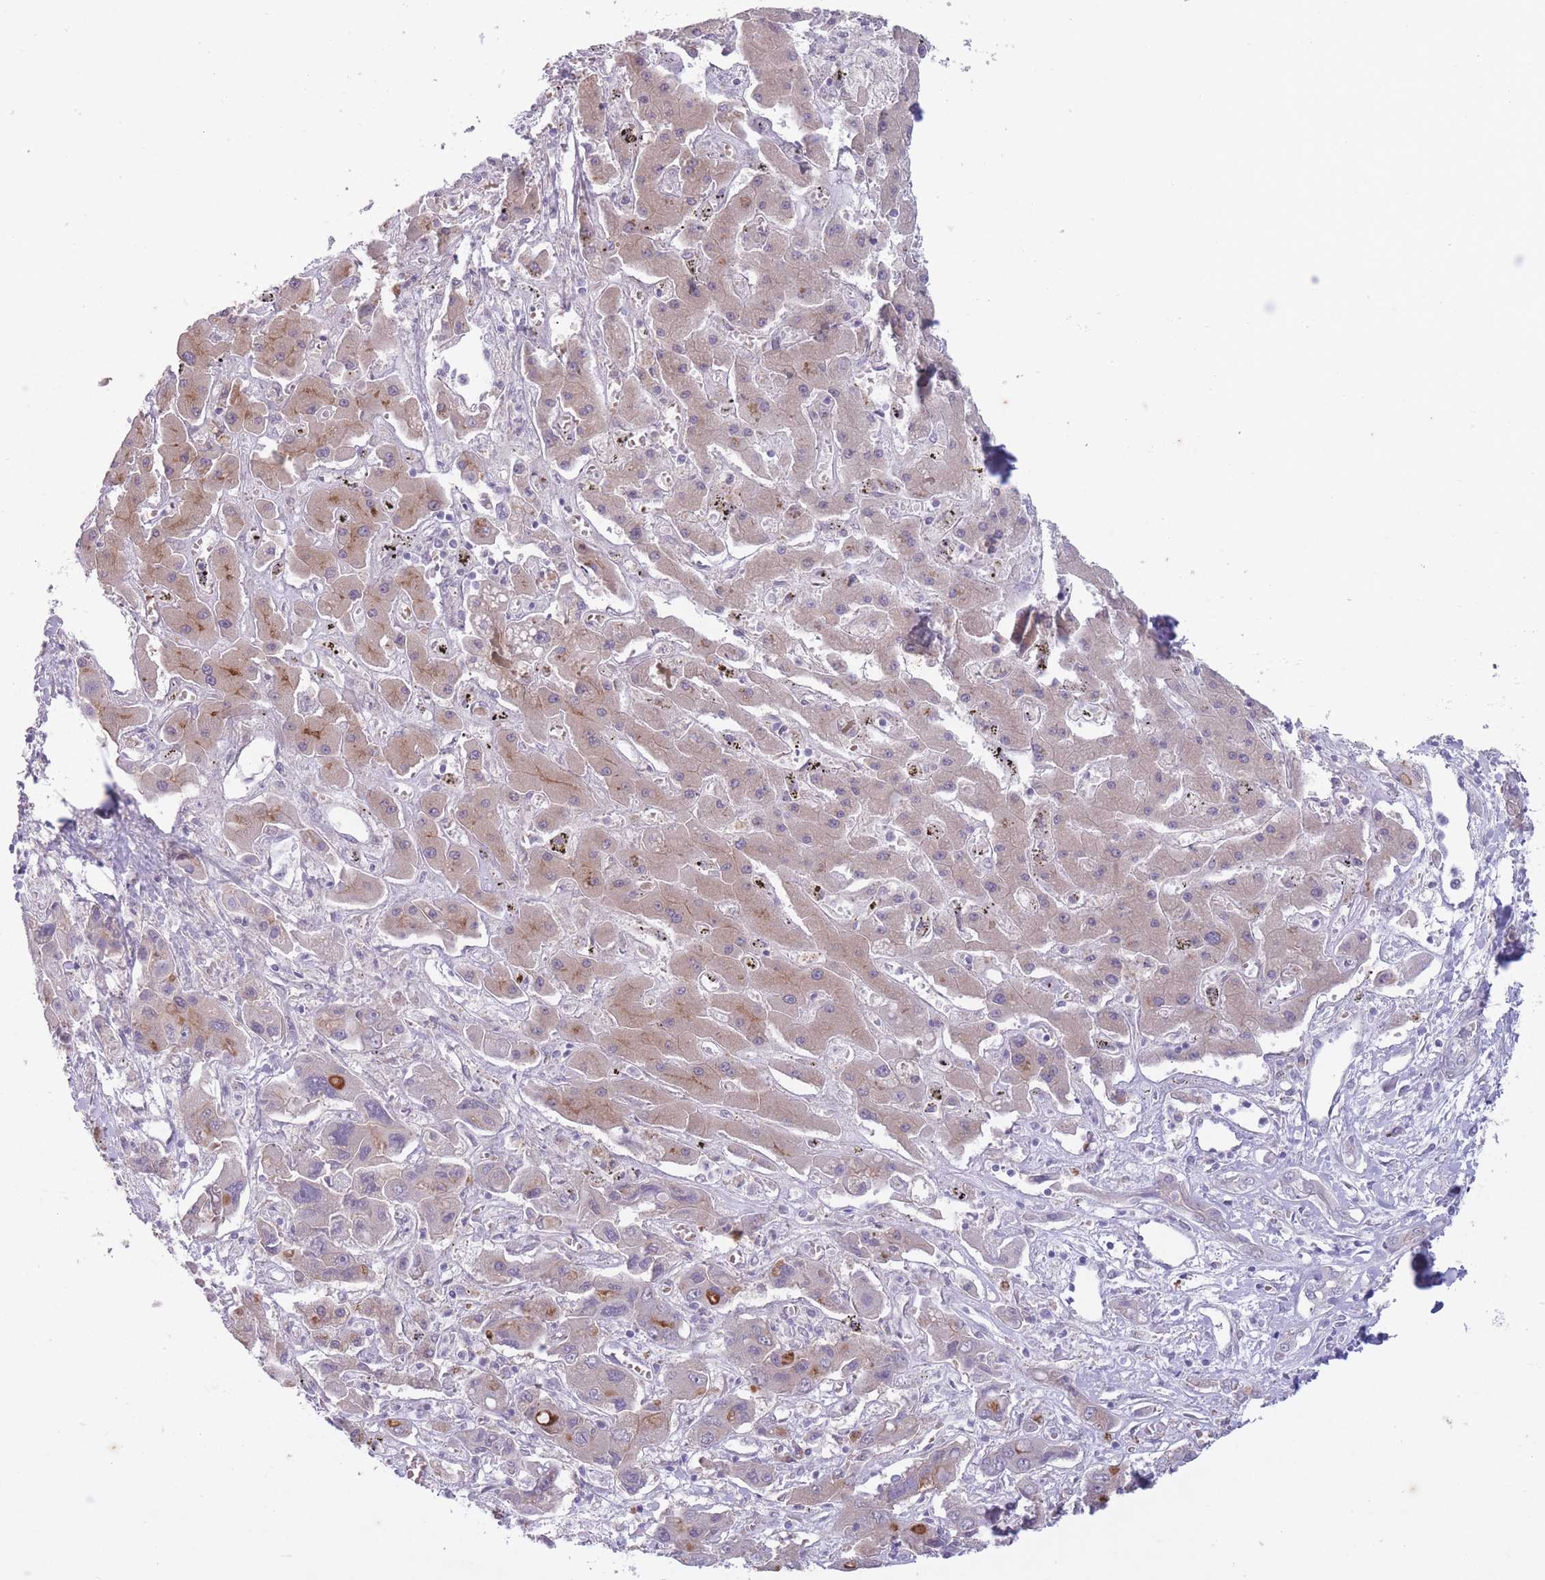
{"staining": {"intensity": "moderate", "quantity": "<25%", "location": "cytoplasmic/membranous"}, "tissue": "liver cancer", "cell_type": "Tumor cells", "image_type": "cancer", "snomed": [{"axis": "morphology", "description": "Cholangiocarcinoma"}, {"axis": "topography", "description": "Liver"}], "caption": "There is low levels of moderate cytoplasmic/membranous staining in tumor cells of liver cancer (cholangiocarcinoma), as demonstrated by immunohistochemical staining (brown color).", "gene": "ARPIN", "patient": {"sex": "male", "age": 67}}